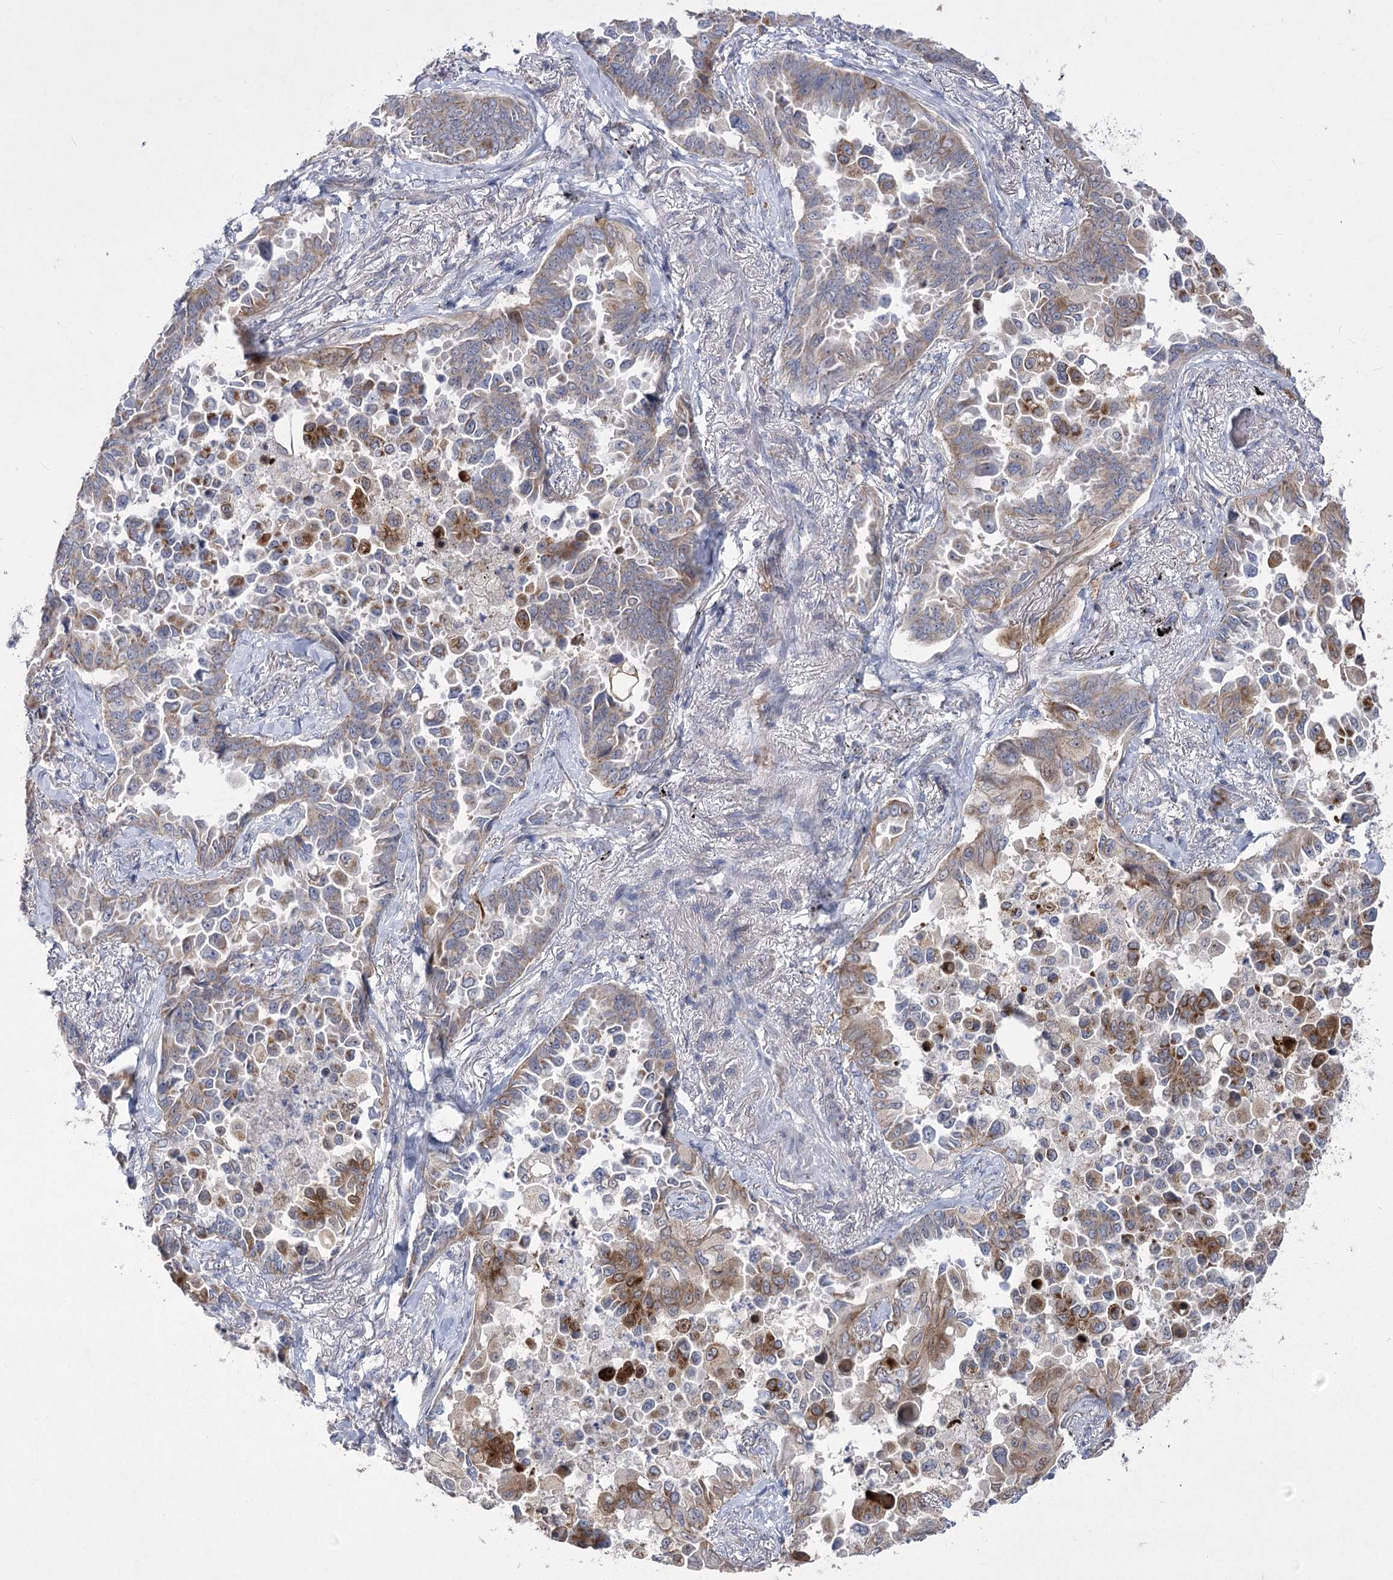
{"staining": {"intensity": "moderate", "quantity": ">75%", "location": "cytoplasmic/membranous"}, "tissue": "lung cancer", "cell_type": "Tumor cells", "image_type": "cancer", "snomed": [{"axis": "morphology", "description": "Adenocarcinoma, NOS"}, {"axis": "topography", "description": "Lung"}], "caption": "Adenocarcinoma (lung) stained with IHC shows moderate cytoplasmic/membranous staining in about >75% of tumor cells.", "gene": "PDHB", "patient": {"sex": "female", "age": 67}}